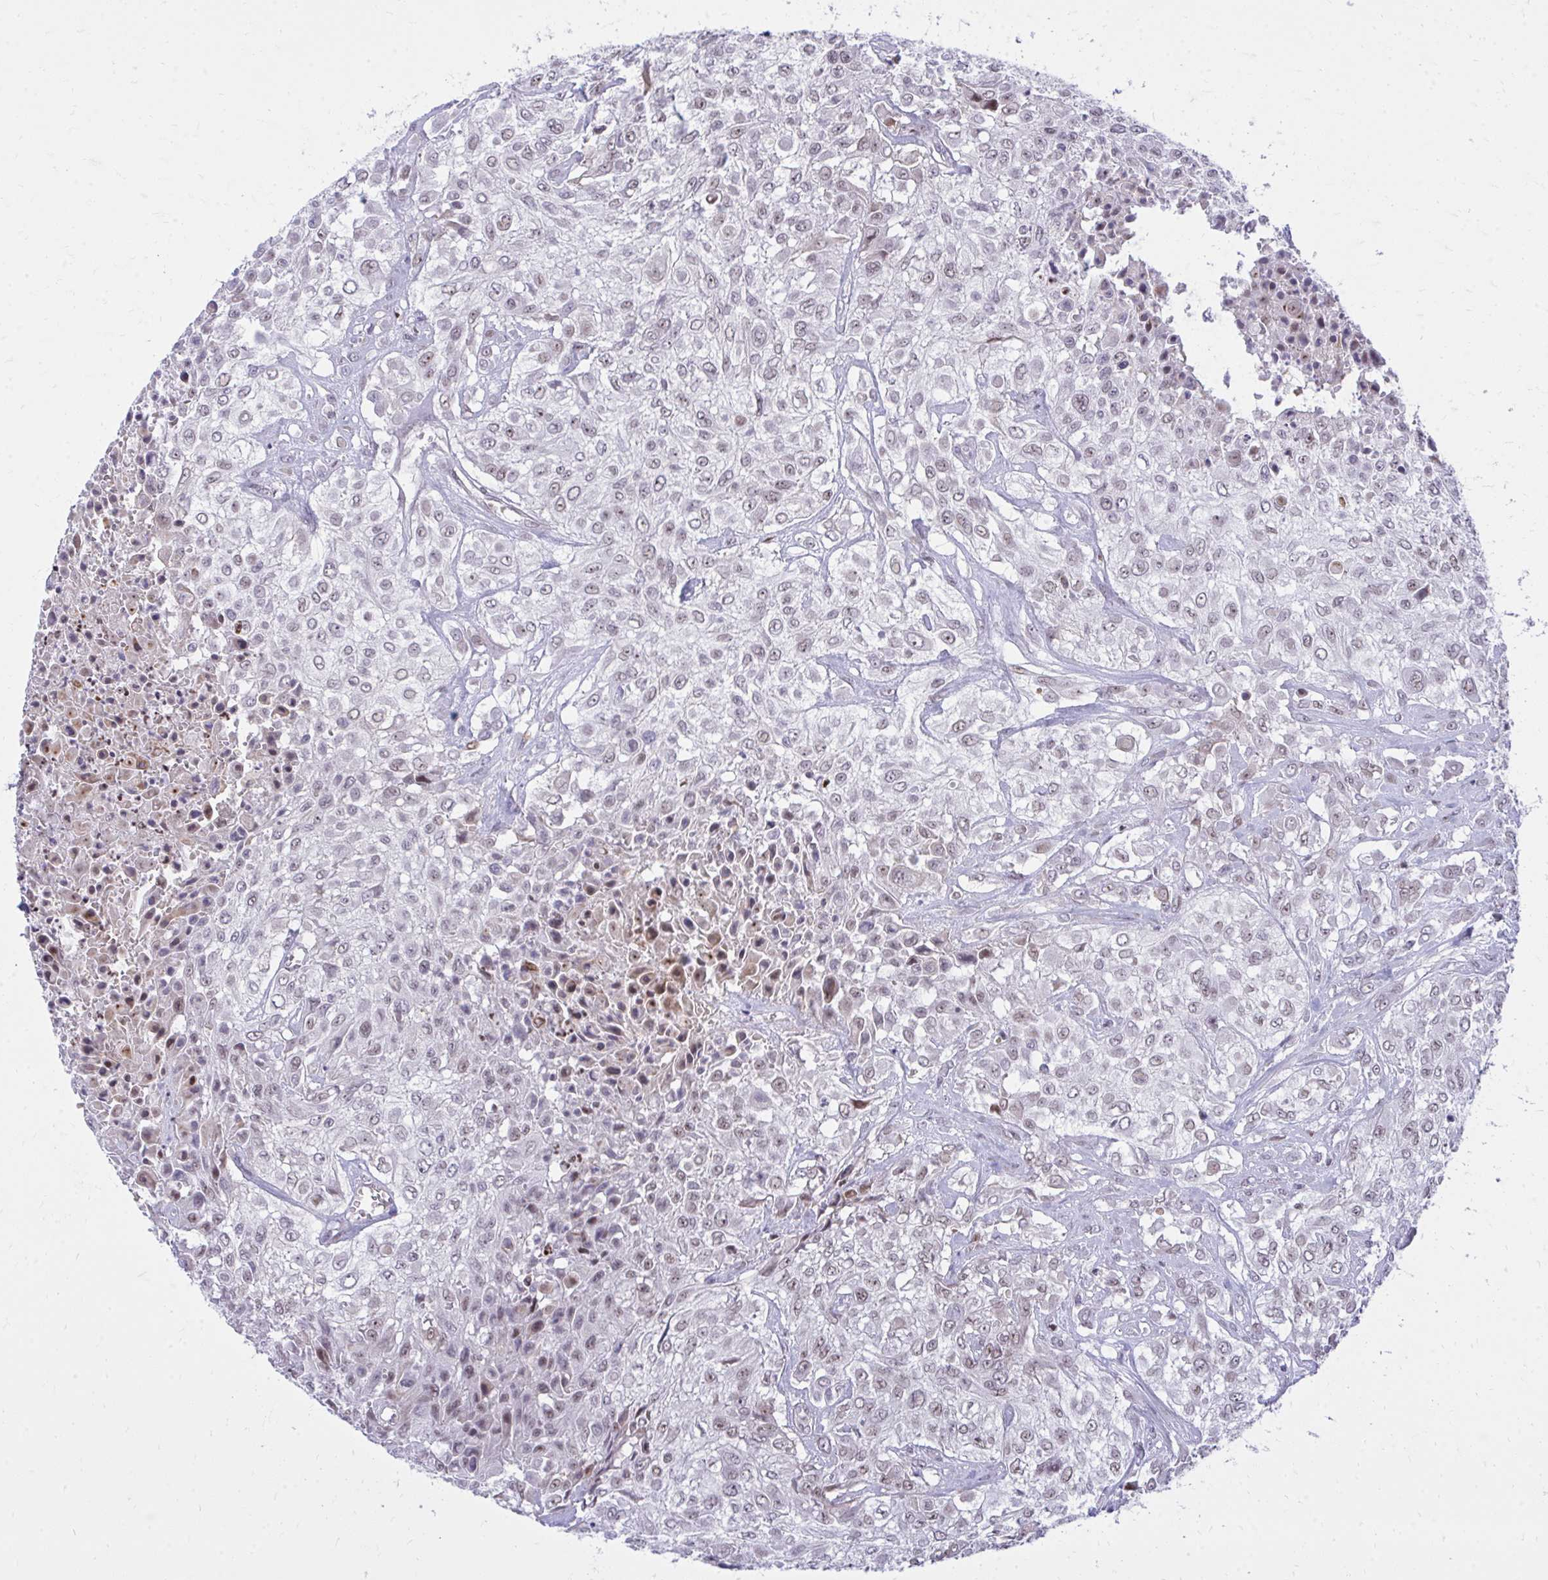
{"staining": {"intensity": "weak", "quantity": "25%-75%", "location": "nuclear"}, "tissue": "urothelial cancer", "cell_type": "Tumor cells", "image_type": "cancer", "snomed": [{"axis": "morphology", "description": "Urothelial carcinoma, High grade"}, {"axis": "topography", "description": "Urinary bladder"}], "caption": "IHC histopathology image of neoplastic tissue: urothelial carcinoma (high-grade) stained using IHC demonstrates low levels of weak protein expression localized specifically in the nuclear of tumor cells, appearing as a nuclear brown color.", "gene": "C14orf39", "patient": {"sex": "male", "age": 57}}